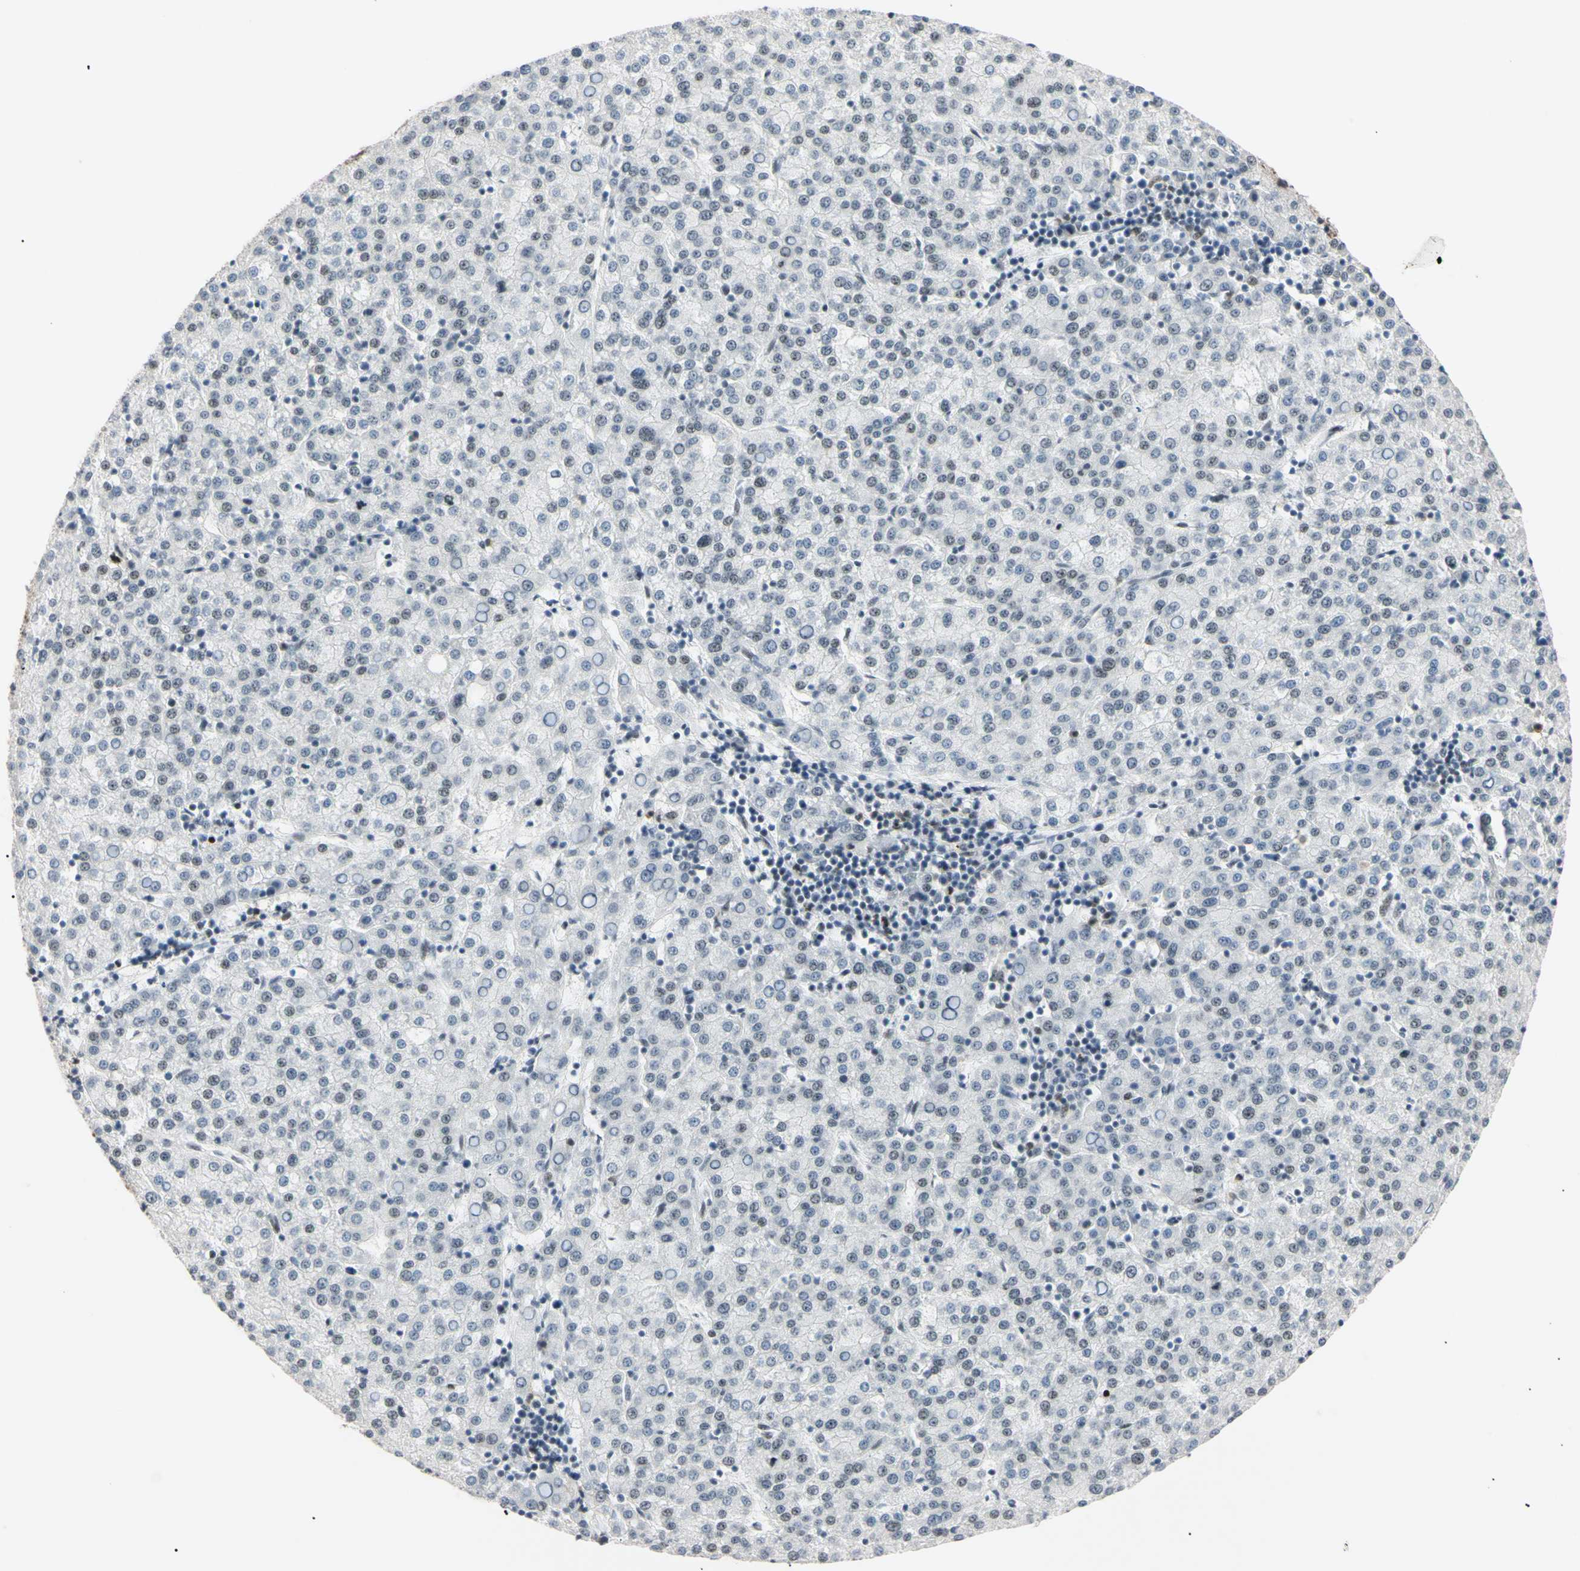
{"staining": {"intensity": "weak", "quantity": "<25%", "location": "nuclear"}, "tissue": "liver cancer", "cell_type": "Tumor cells", "image_type": "cancer", "snomed": [{"axis": "morphology", "description": "Carcinoma, Hepatocellular, NOS"}, {"axis": "topography", "description": "Liver"}], "caption": "The immunohistochemistry (IHC) photomicrograph has no significant expression in tumor cells of liver hepatocellular carcinoma tissue. (DAB (3,3'-diaminobenzidine) IHC with hematoxylin counter stain).", "gene": "ZNF134", "patient": {"sex": "female", "age": 58}}